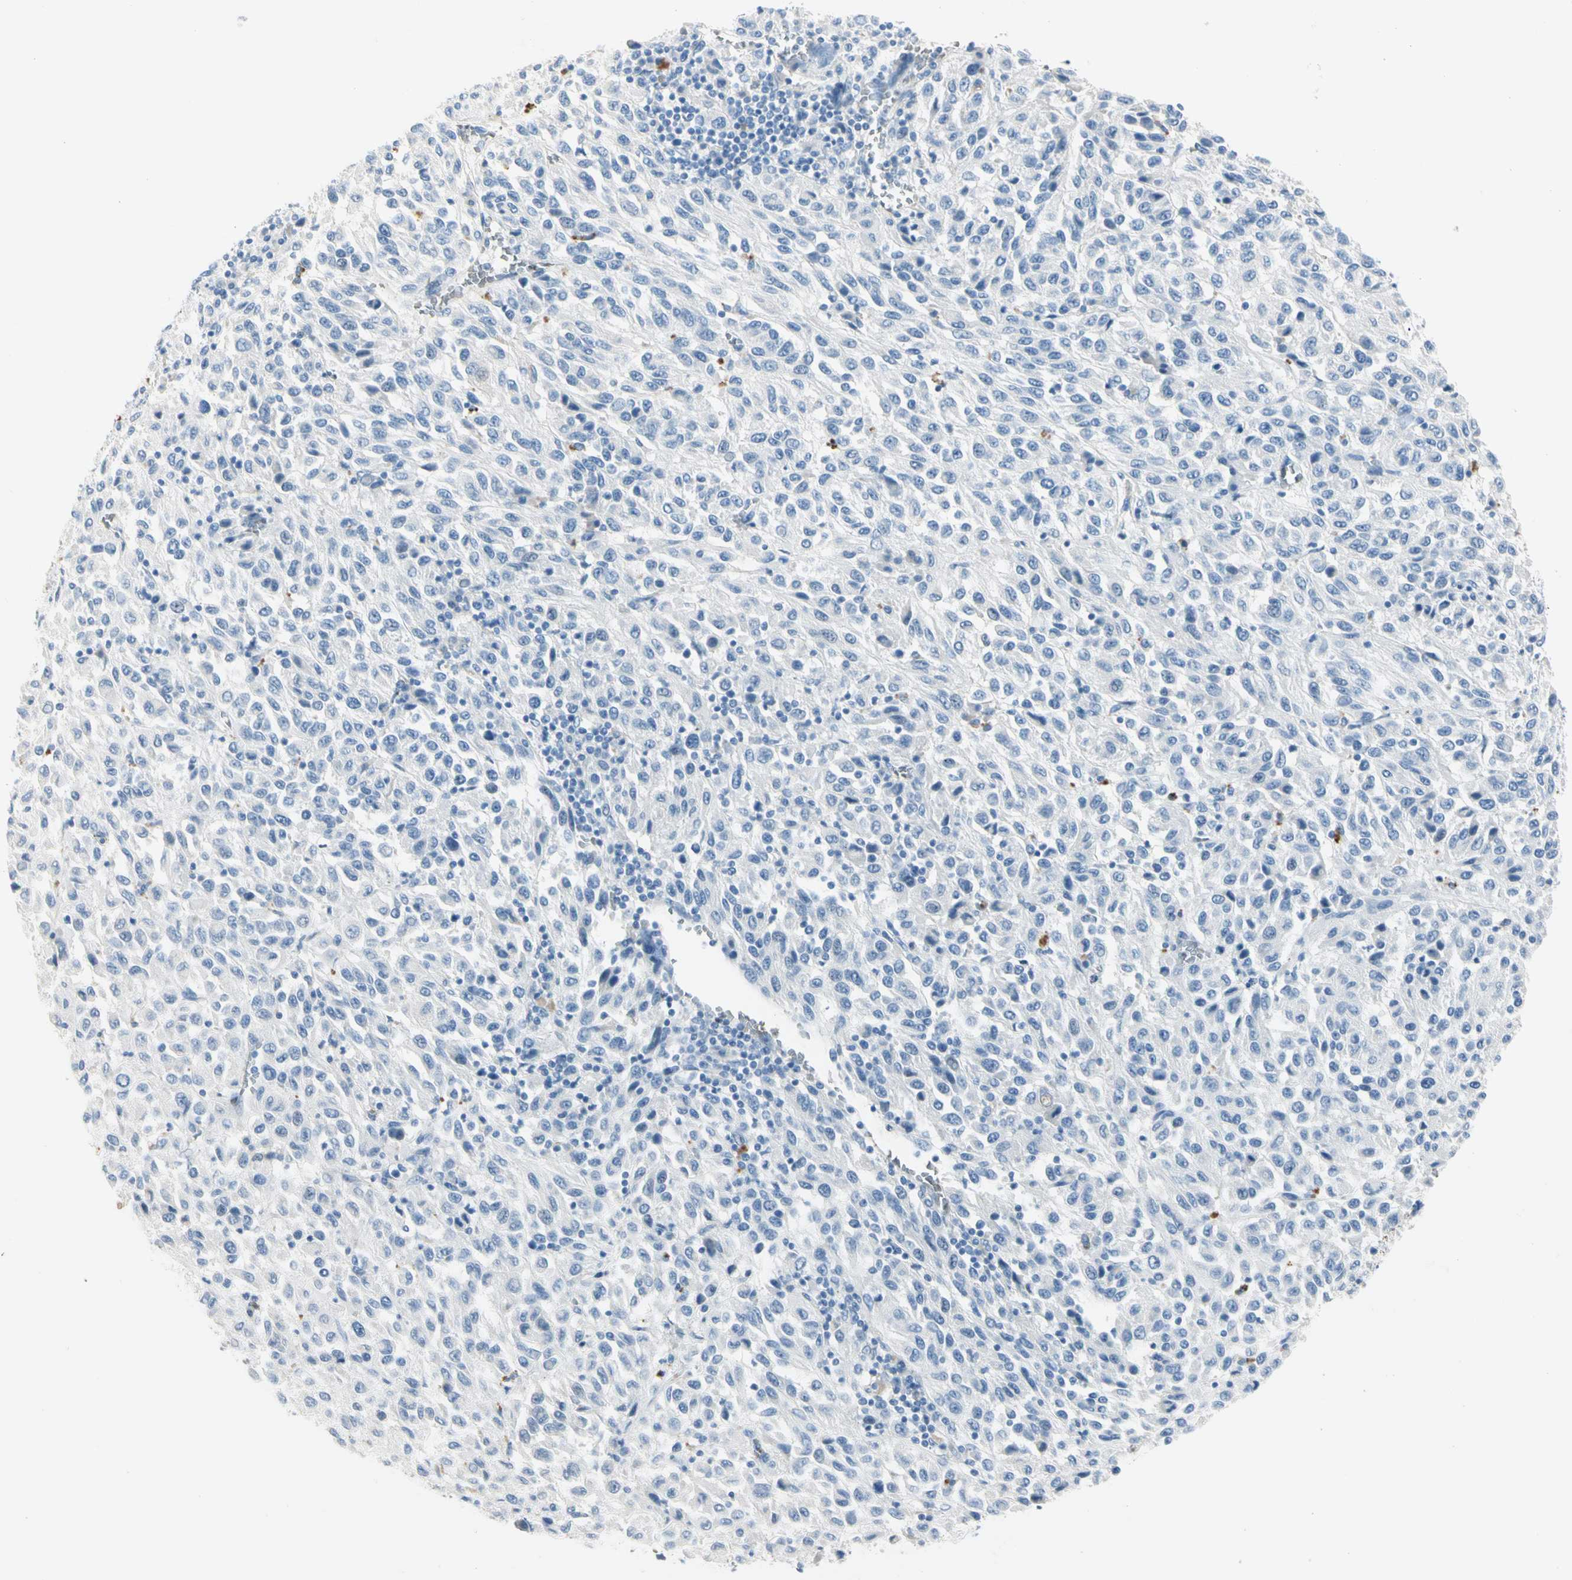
{"staining": {"intensity": "negative", "quantity": "none", "location": "none"}, "tissue": "melanoma", "cell_type": "Tumor cells", "image_type": "cancer", "snomed": [{"axis": "morphology", "description": "Malignant melanoma, Metastatic site"}, {"axis": "topography", "description": "Lung"}], "caption": "The photomicrograph exhibits no significant staining in tumor cells of malignant melanoma (metastatic site).", "gene": "CA1", "patient": {"sex": "male", "age": 64}}